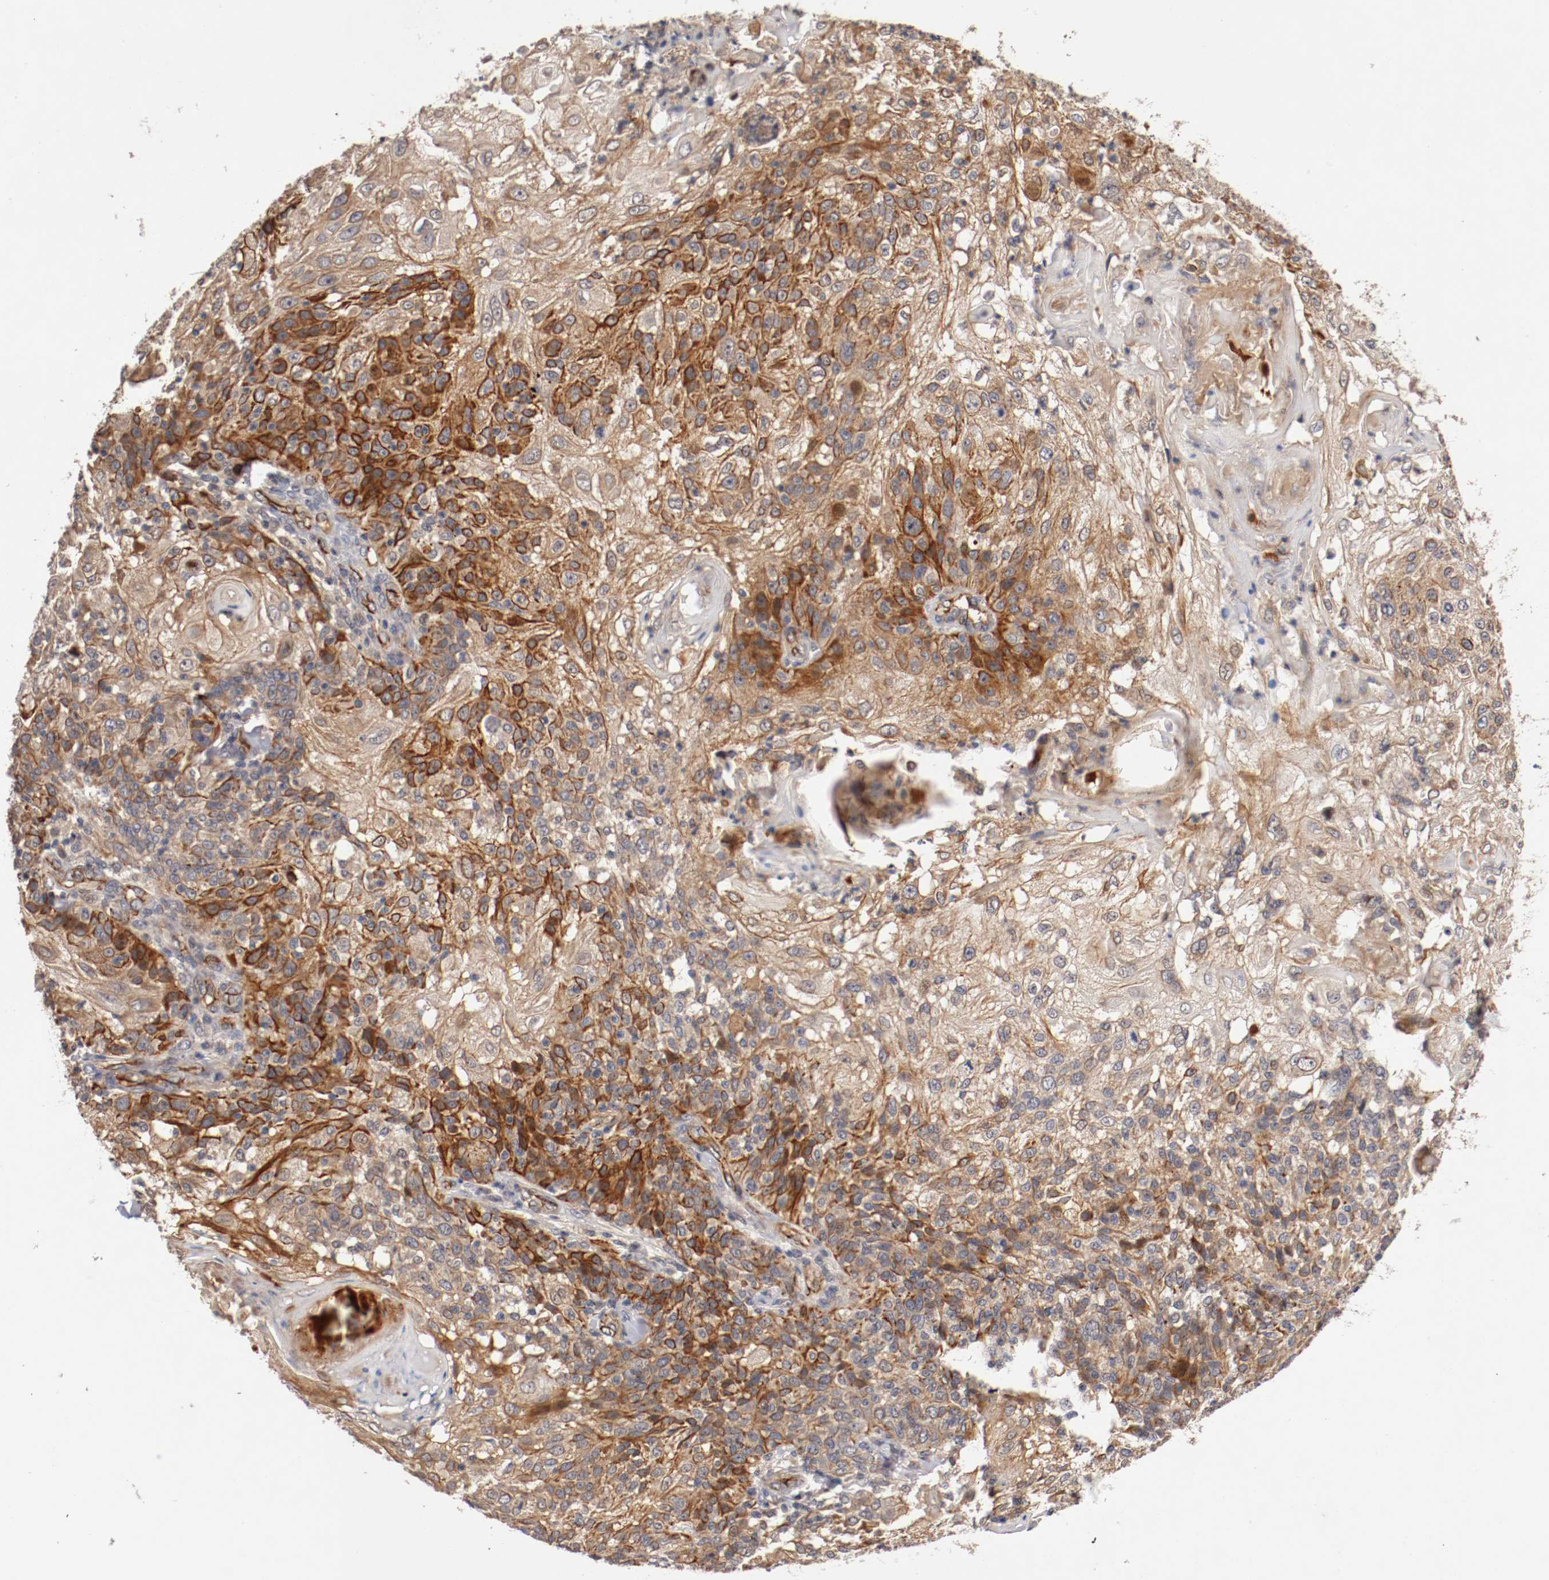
{"staining": {"intensity": "strong", "quantity": ">75%", "location": "cytoplasmic/membranous"}, "tissue": "skin cancer", "cell_type": "Tumor cells", "image_type": "cancer", "snomed": [{"axis": "morphology", "description": "Normal tissue, NOS"}, {"axis": "morphology", "description": "Squamous cell carcinoma, NOS"}, {"axis": "topography", "description": "Skin"}], "caption": "High-magnification brightfield microscopy of skin cancer (squamous cell carcinoma) stained with DAB (brown) and counterstained with hematoxylin (blue). tumor cells exhibit strong cytoplasmic/membranous staining is seen in about>75% of cells.", "gene": "TYK2", "patient": {"sex": "female", "age": 83}}